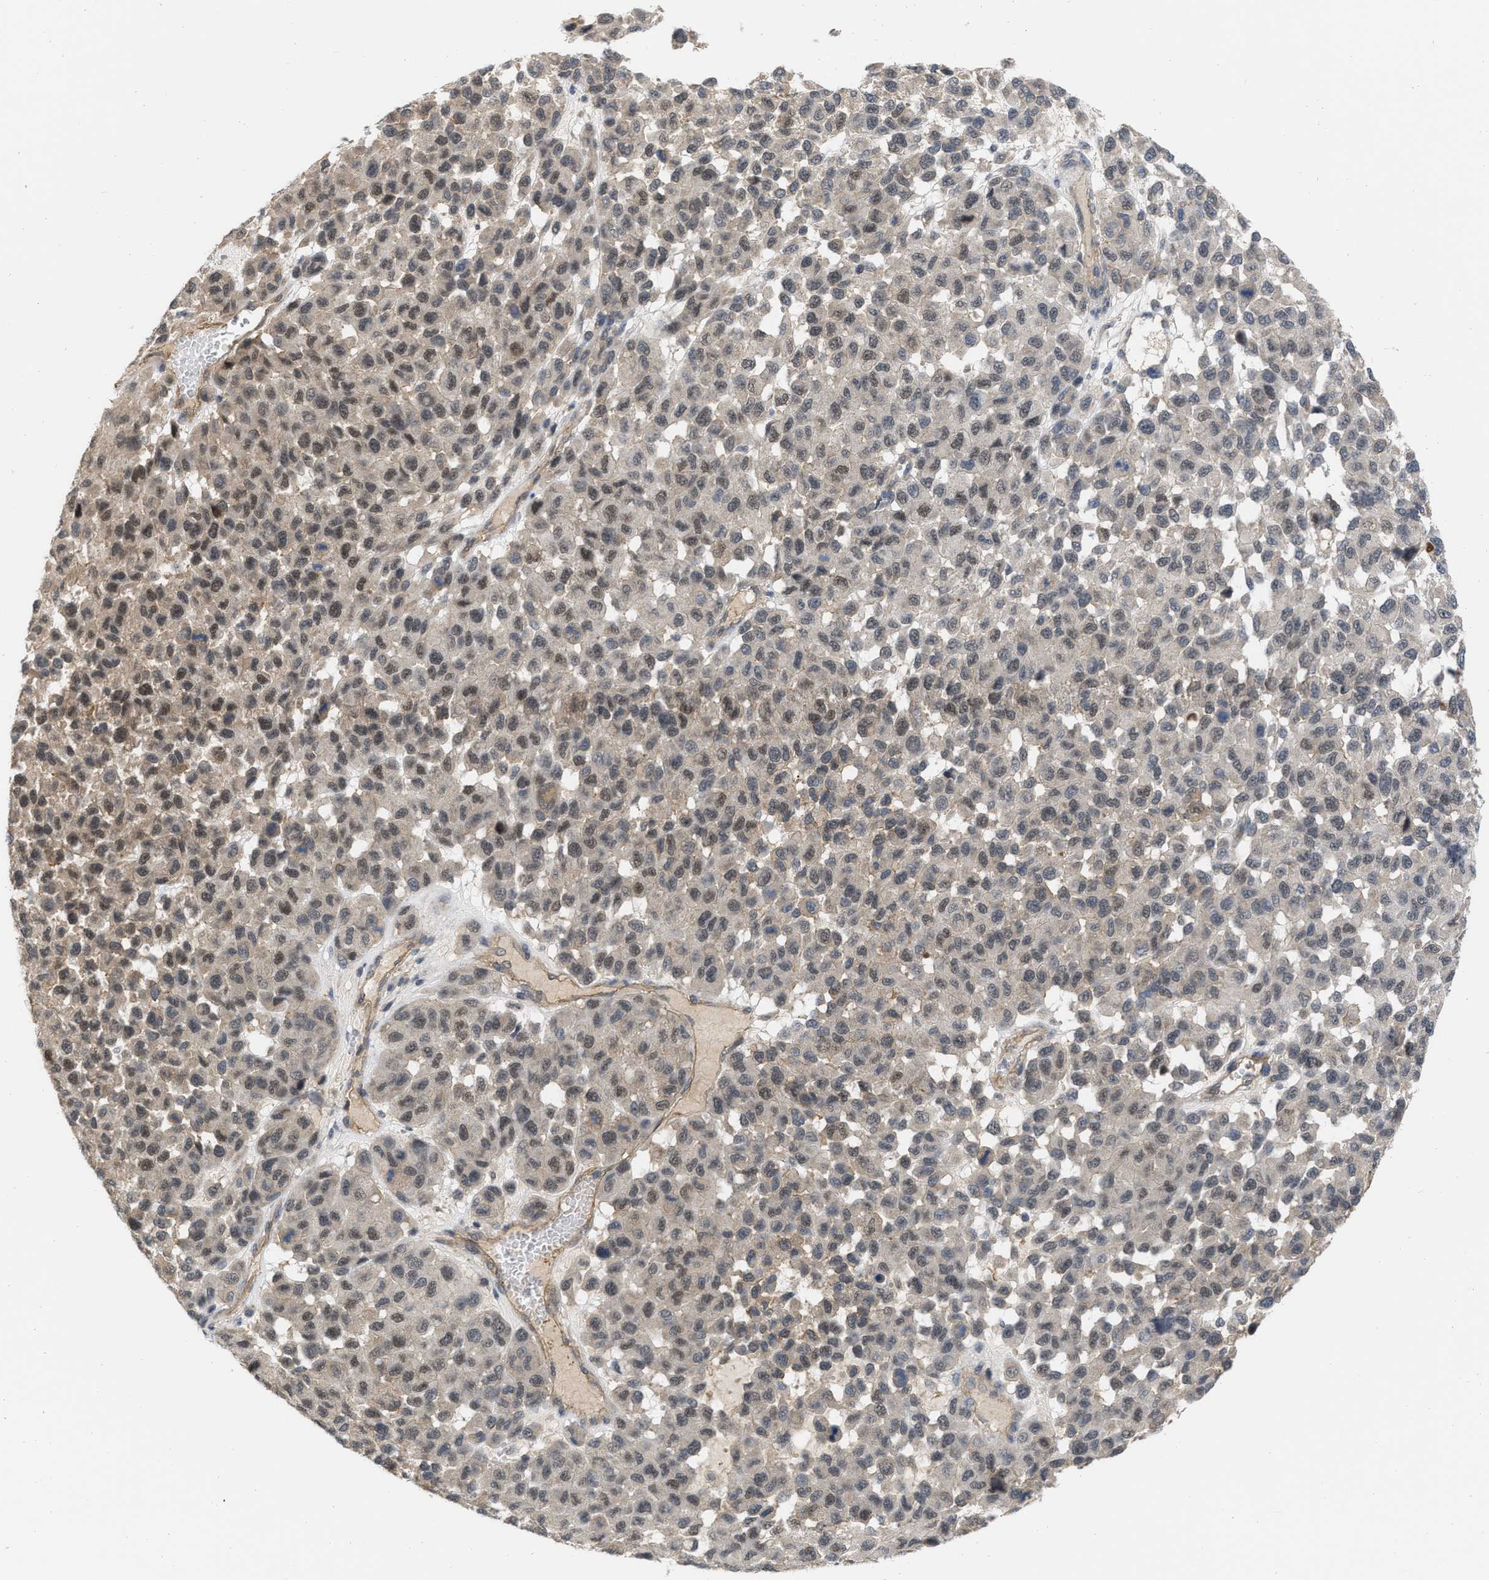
{"staining": {"intensity": "negative", "quantity": "none", "location": "none"}, "tissue": "melanoma", "cell_type": "Tumor cells", "image_type": "cancer", "snomed": [{"axis": "morphology", "description": "Malignant melanoma, NOS"}, {"axis": "topography", "description": "Skin"}], "caption": "There is no significant staining in tumor cells of melanoma. (Immunohistochemistry, brightfield microscopy, high magnification).", "gene": "NAPEPLD", "patient": {"sex": "male", "age": 62}}